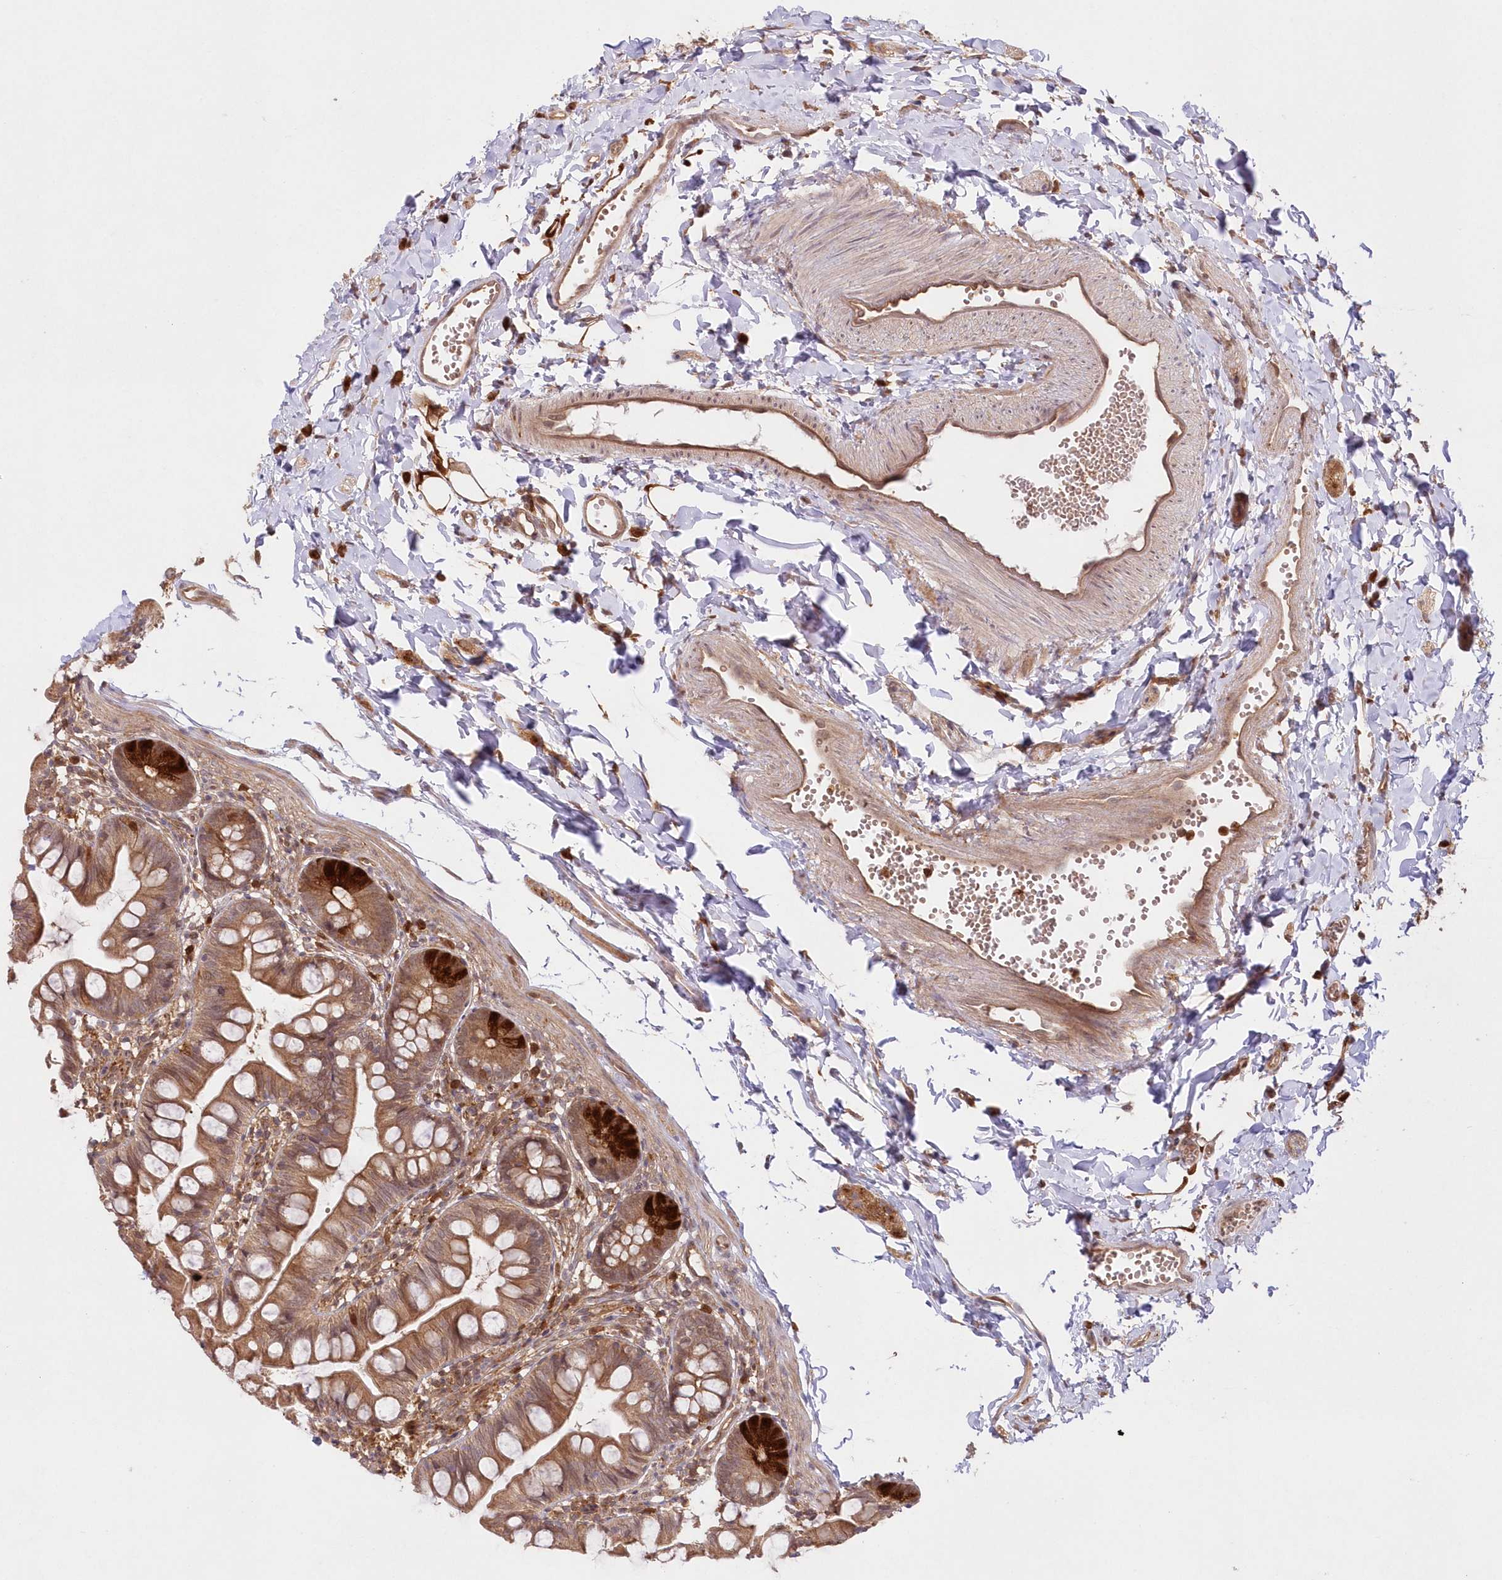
{"staining": {"intensity": "moderate", "quantity": ">75%", "location": "cytoplasmic/membranous"}, "tissue": "small intestine", "cell_type": "Glandular cells", "image_type": "normal", "snomed": [{"axis": "morphology", "description": "Normal tissue, NOS"}, {"axis": "topography", "description": "Small intestine"}], "caption": "This image reveals IHC staining of normal small intestine, with medium moderate cytoplasmic/membranous positivity in approximately >75% of glandular cells.", "gene": "GBE1", "patient": {"sex": "male", "age": 7}}